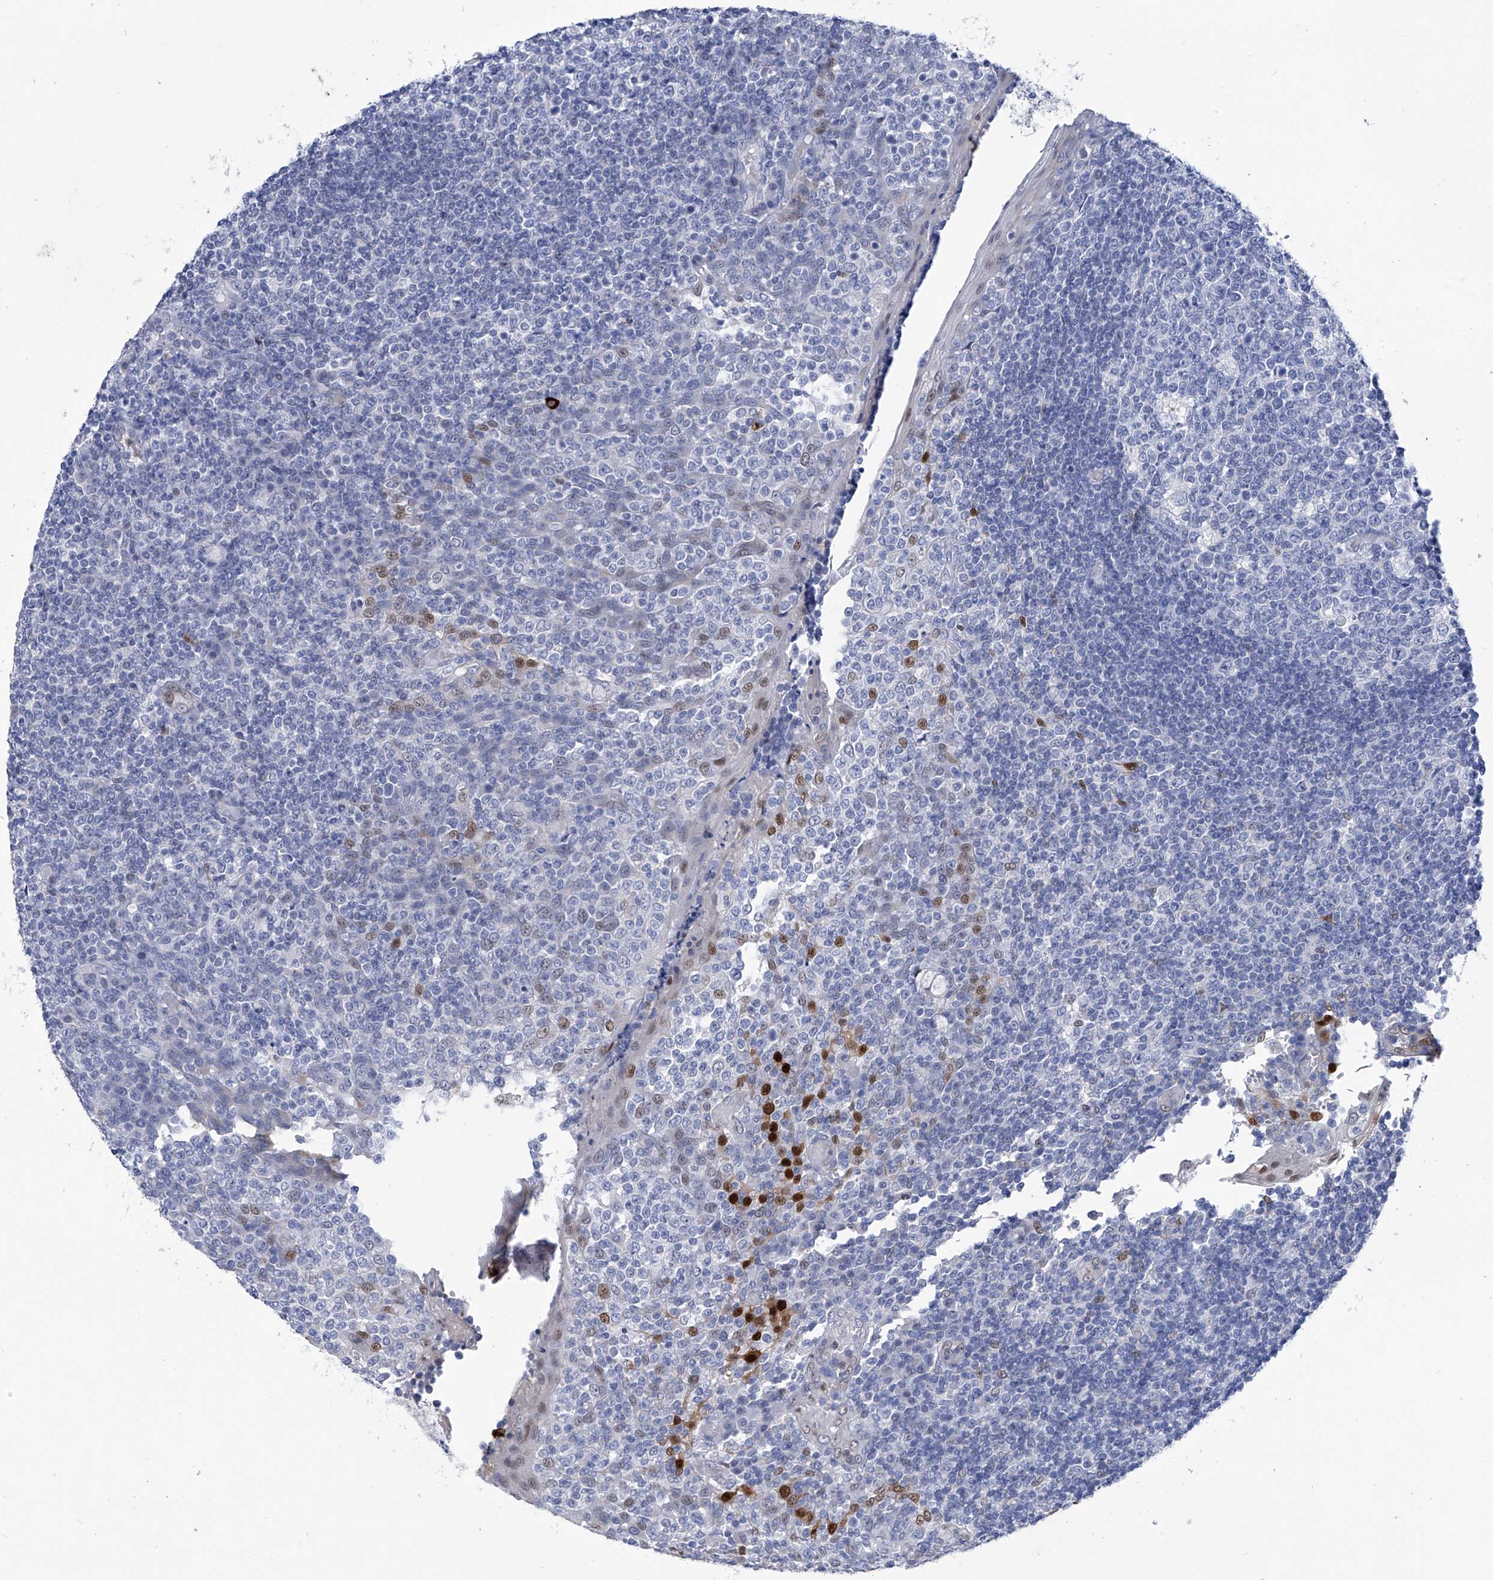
{"staining": {"intensity": "negative", "quantity": "none", "location": "none"}, "tissue": "tonsil", "cell_type": "Germinal center cells", "image_type": "normal", "snomed": [{"axis": "morphology", "description": "Normal tissue, NOS"}, {"axis": "topography", "description": "Tonsil"}], "caption": "An immunohistochemistry (IHC) image of normal tonsil is shown. There is no staining in germinal center cells of tonsil. (Immunohistochemistry, brightfield microscopy, high magnification).", "gene": "PHF20", "patient": {"sex": "female", "age": 19}}